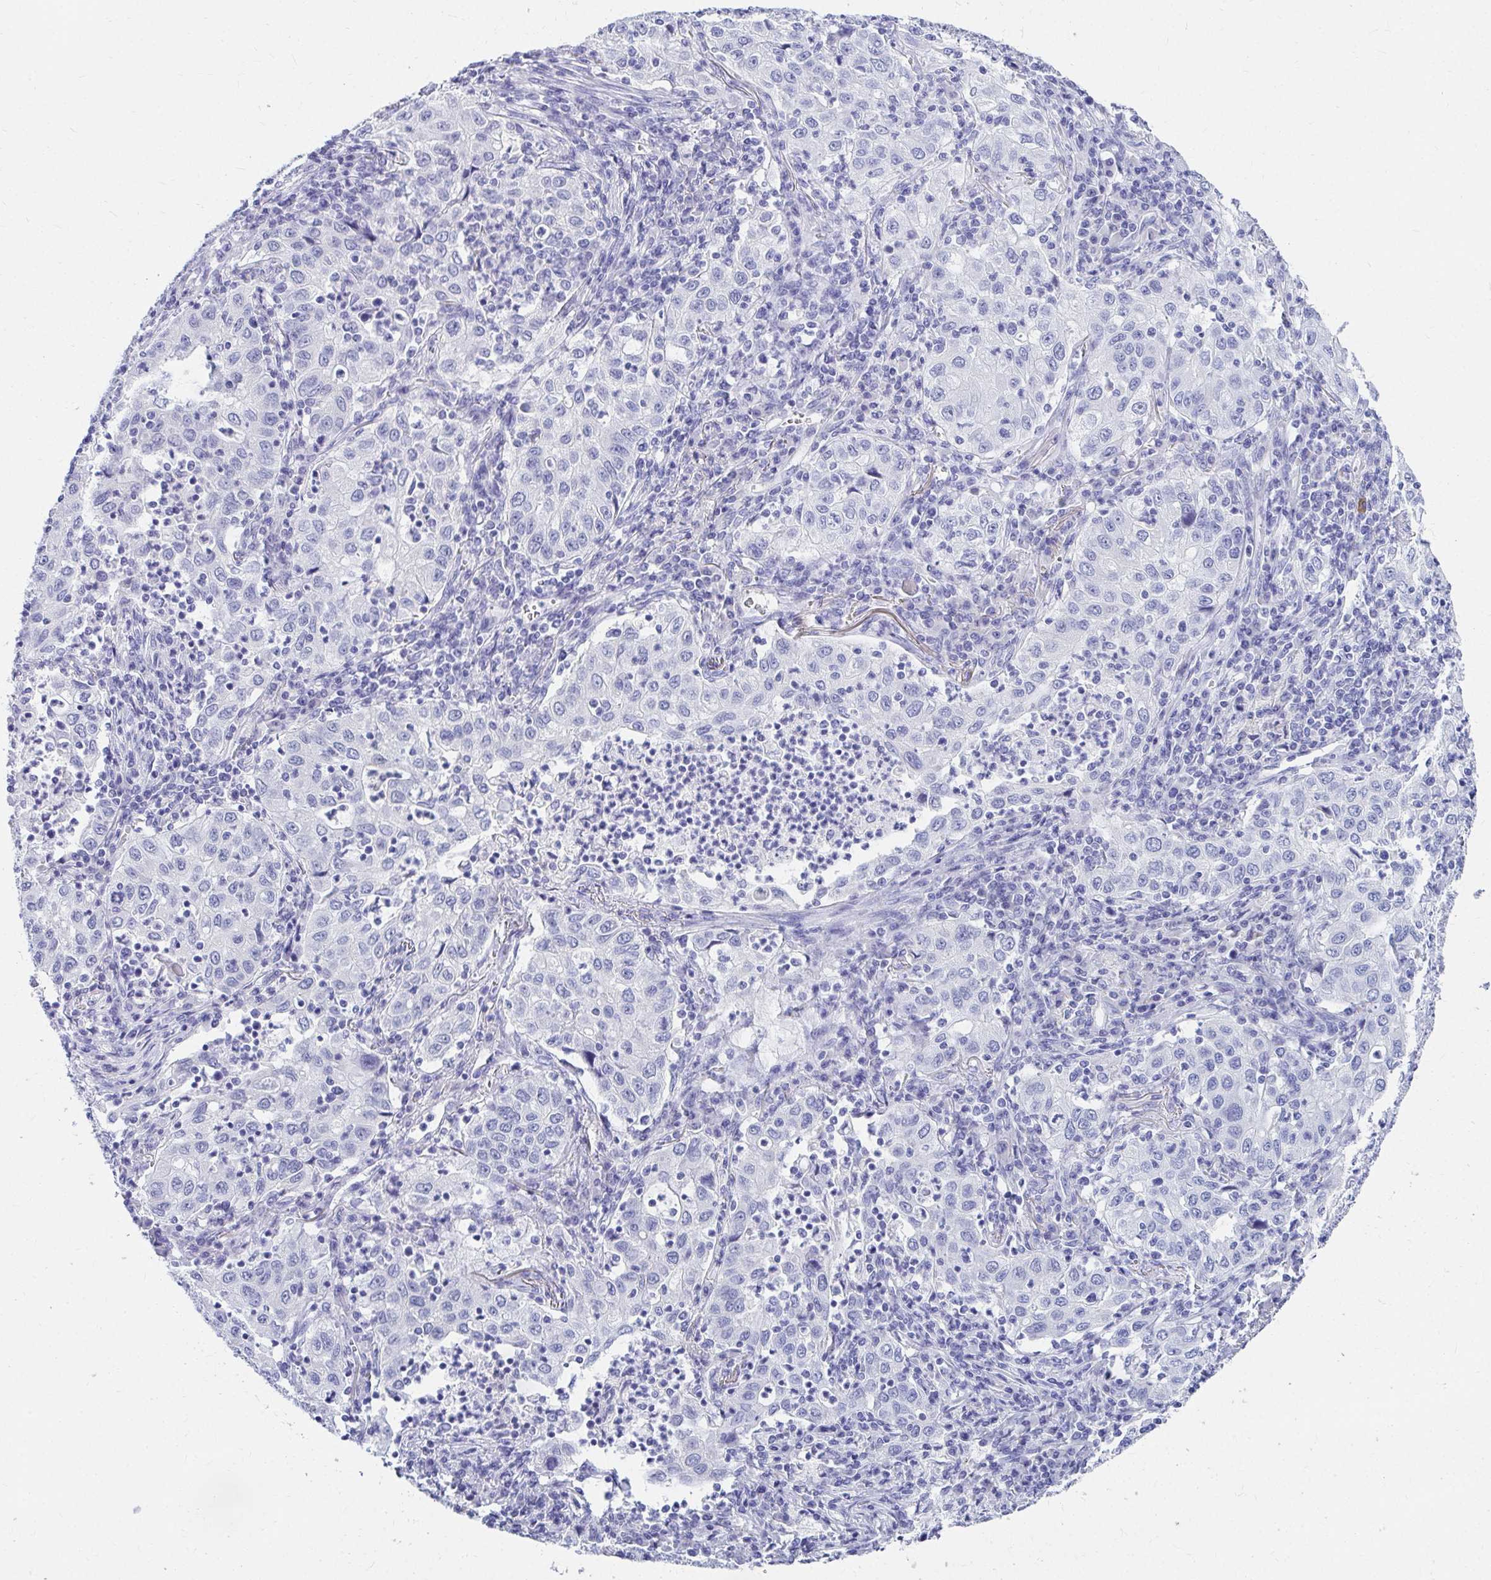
{"staining": {"intensity": "negative", "quantity": "none", "location": "none"}, "tissue": "lung cancer", "cell_type": "Tumor cells", "image_type": "cancer", "snomed": [{"axis": "morphology", "description": "Squamous cell carcinoma, NOS"}, {"axis": "topography", "description": "Lung"}], "caption": "Immunohistochemical staining of human lung squamous cell carcinoma demonstrates no significant staining in tumor cells.", "gene": "DPEP3", "patient": {"sex": "male", "age": 71}}